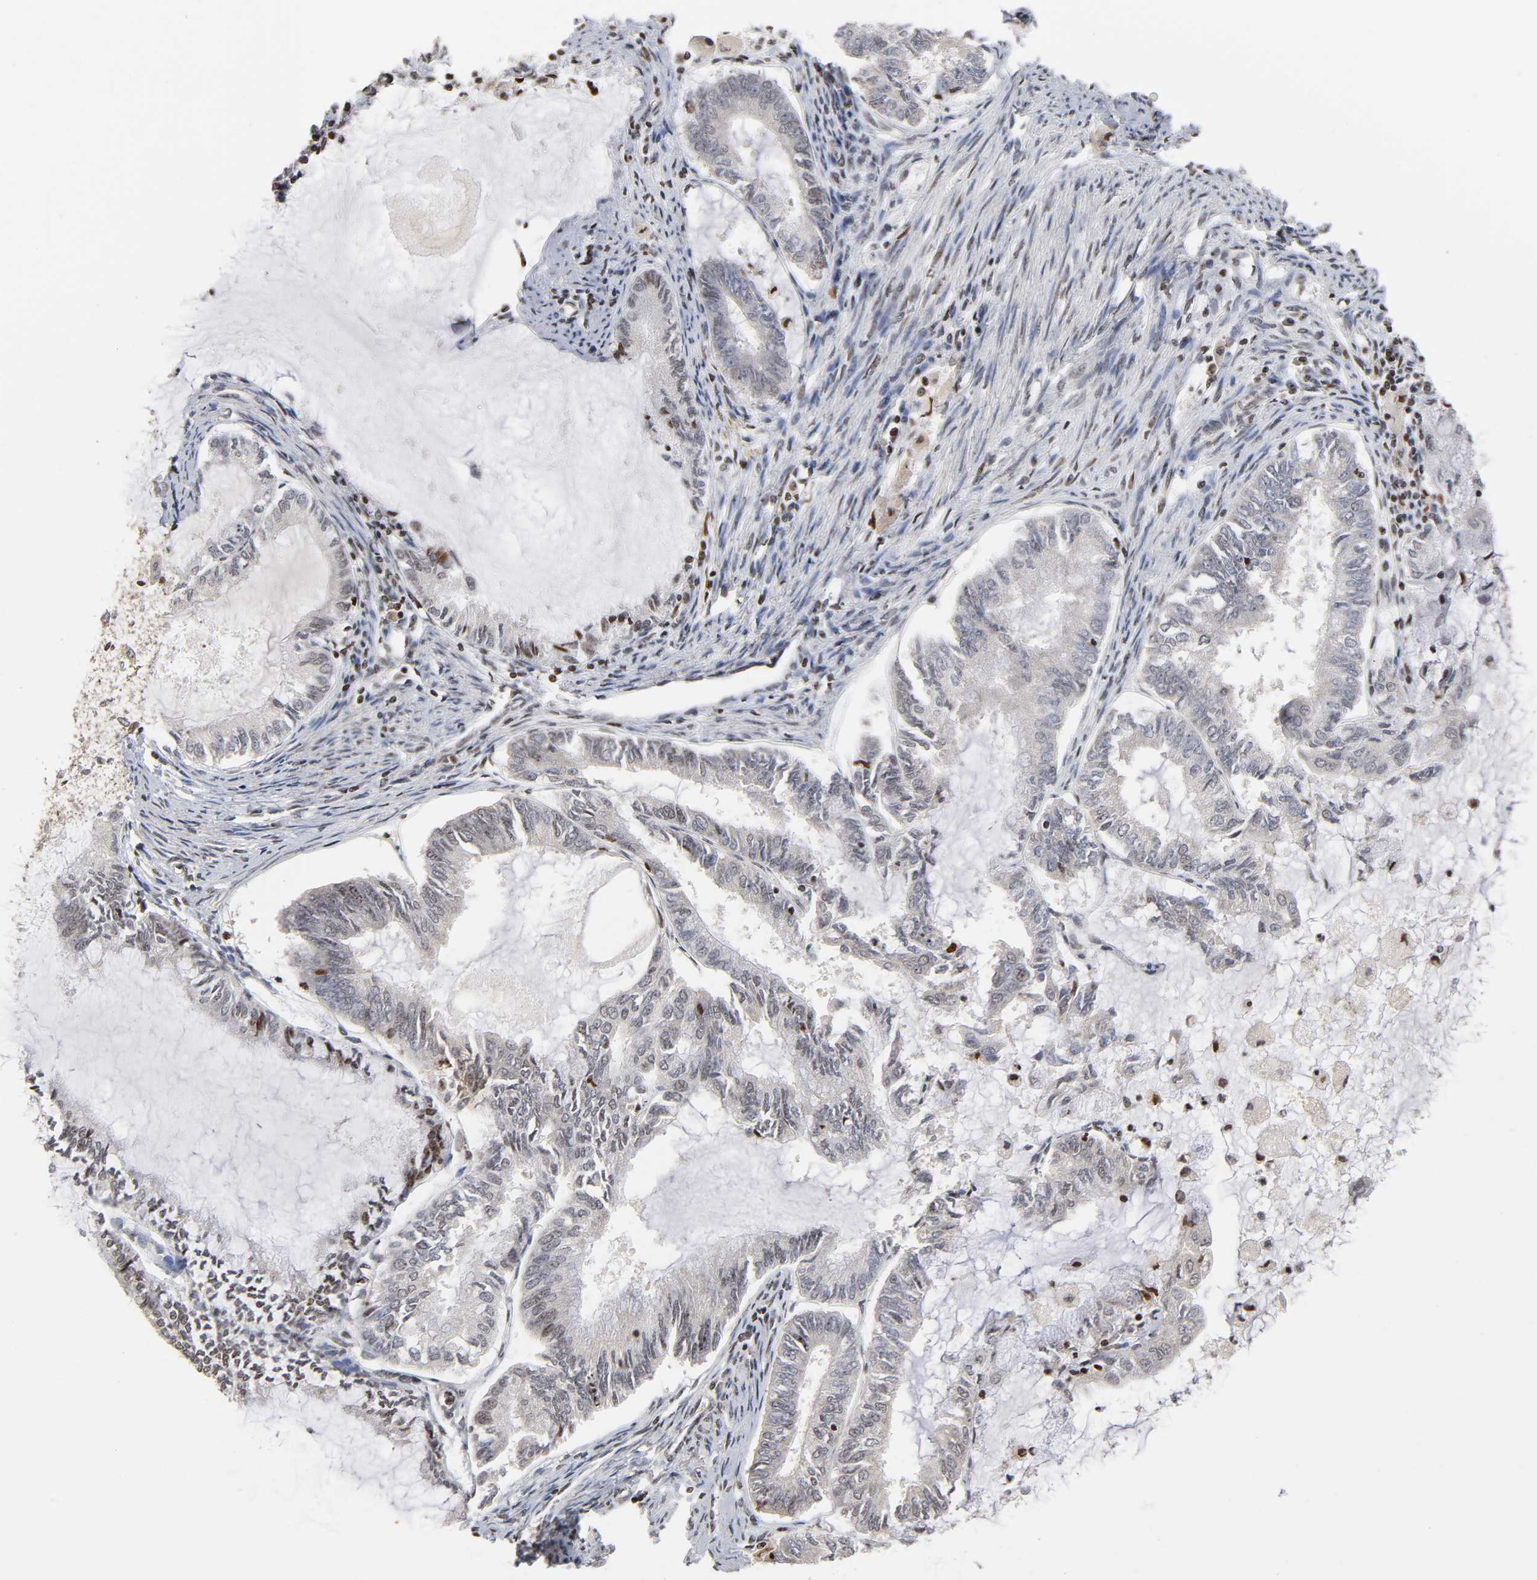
{"staining": {"intensity": "negative", "quantity": "none", "location": "none"}, "tissue": "endometrial cancer", "cell_type": "Tumor cells", "image_type": "cancer", "snomed": [{"axis": "morphology", "description": "Adenocarcinoma, NOS"}, {"axis": "topography", "description": "Endometrium"}], "caption": "This is an immunohistochemistry (IHC) image of endometrial cancer (adenocarcinoma). There is no staining in tumor cells.", "gene": "ZNF473", "patient": {"sex": "female", "age": 86}}